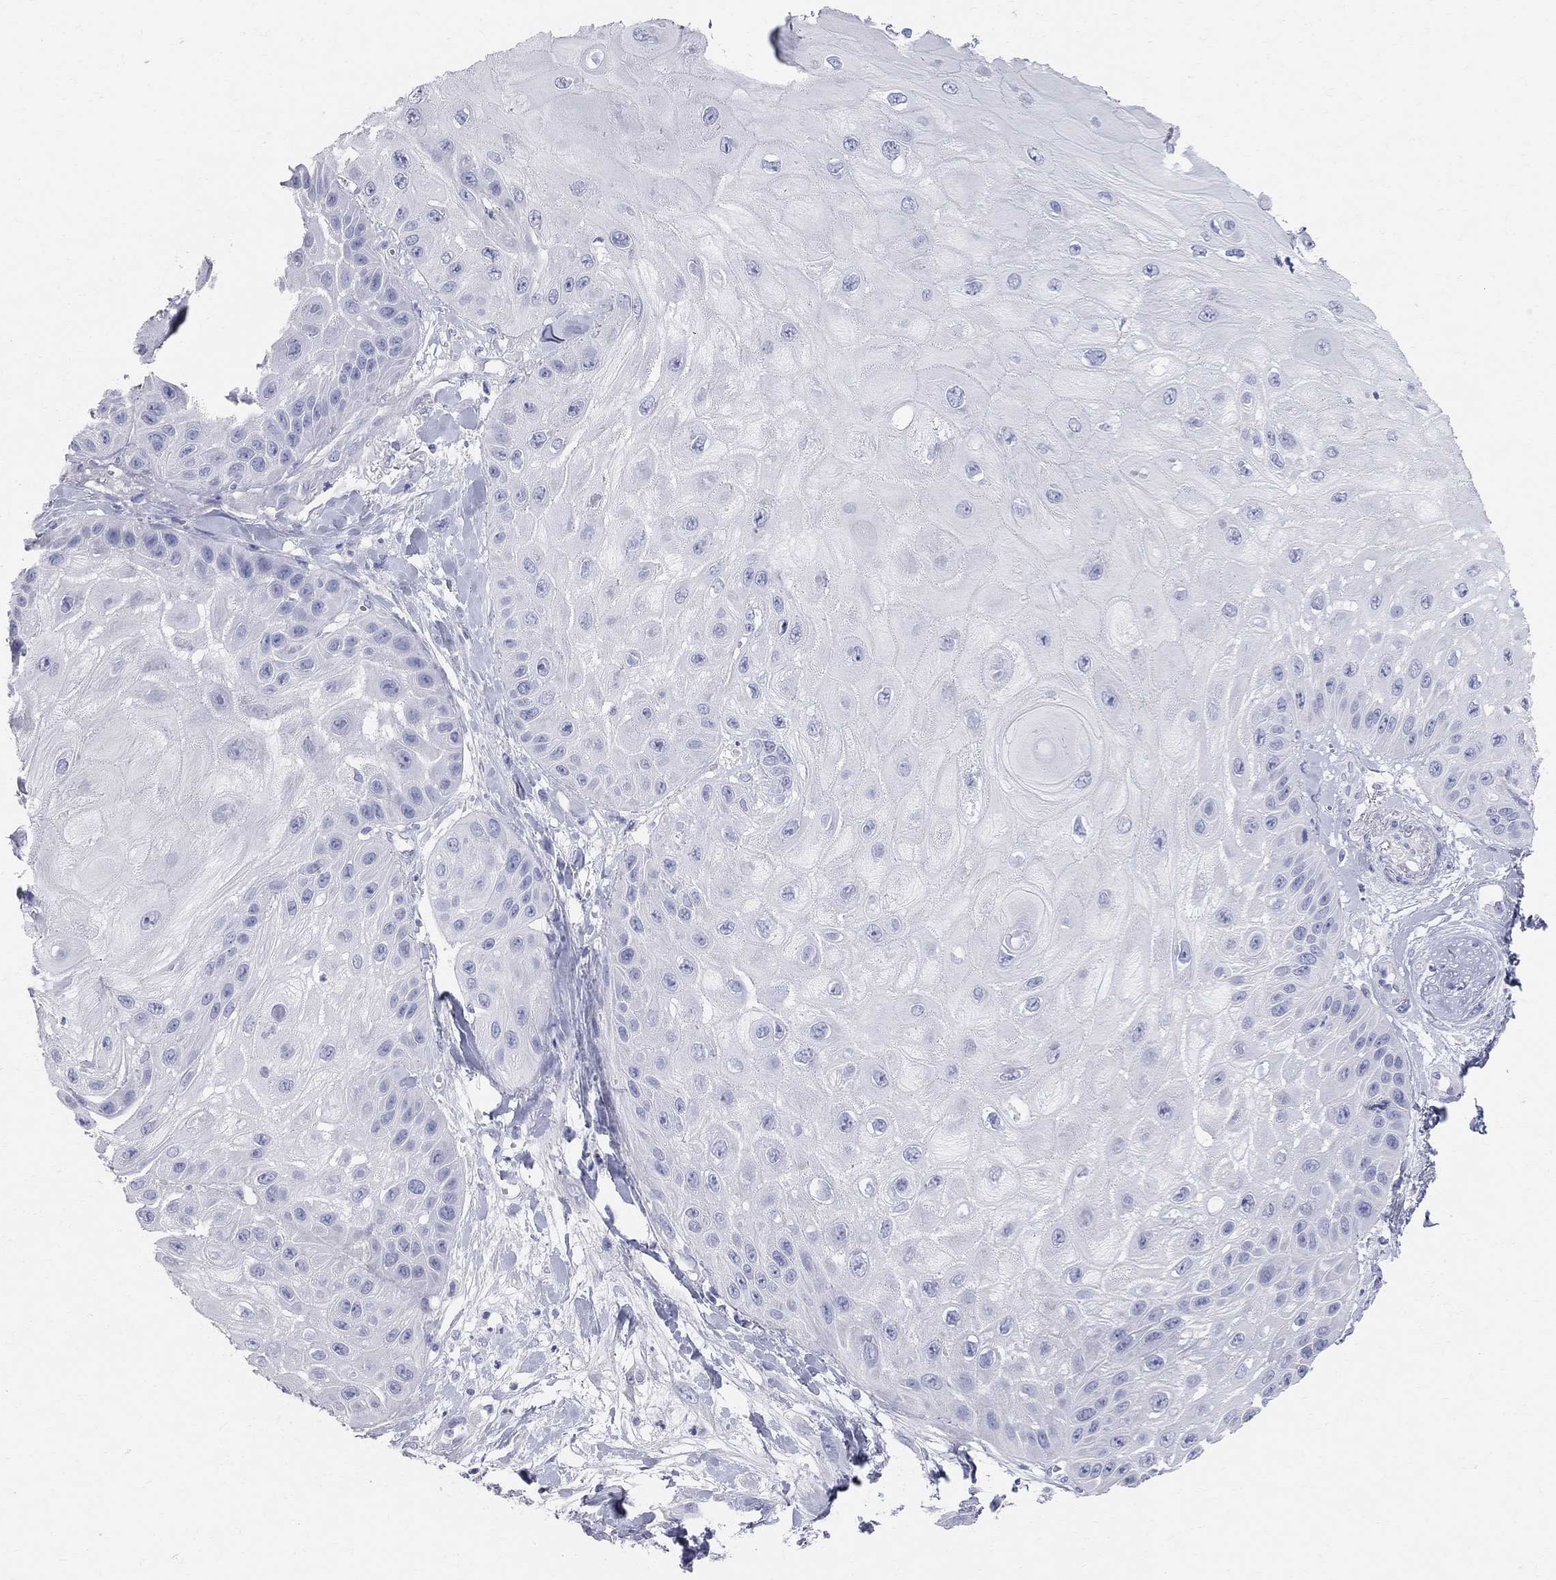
{"staining": {"intensity": "negative", "quantity": "none", "location": "none"}, "tissue": "skin cancer", "cell_type": "Tumor cells", "image_type": "cancer", "snomed": [{"axis": "morphology", "description": "Normal tissue, NOS"}, {"axis": "morphology", "description": "Squamous cell carcinoma, NOS"}, {"axis": "topography", "description": "Skin"}], "caption": "Tumor cells show no significant staining in squamous cell carcinoma (skin).", "gene": "AOX1", "patient": {"sex": "male", "age": 79}}